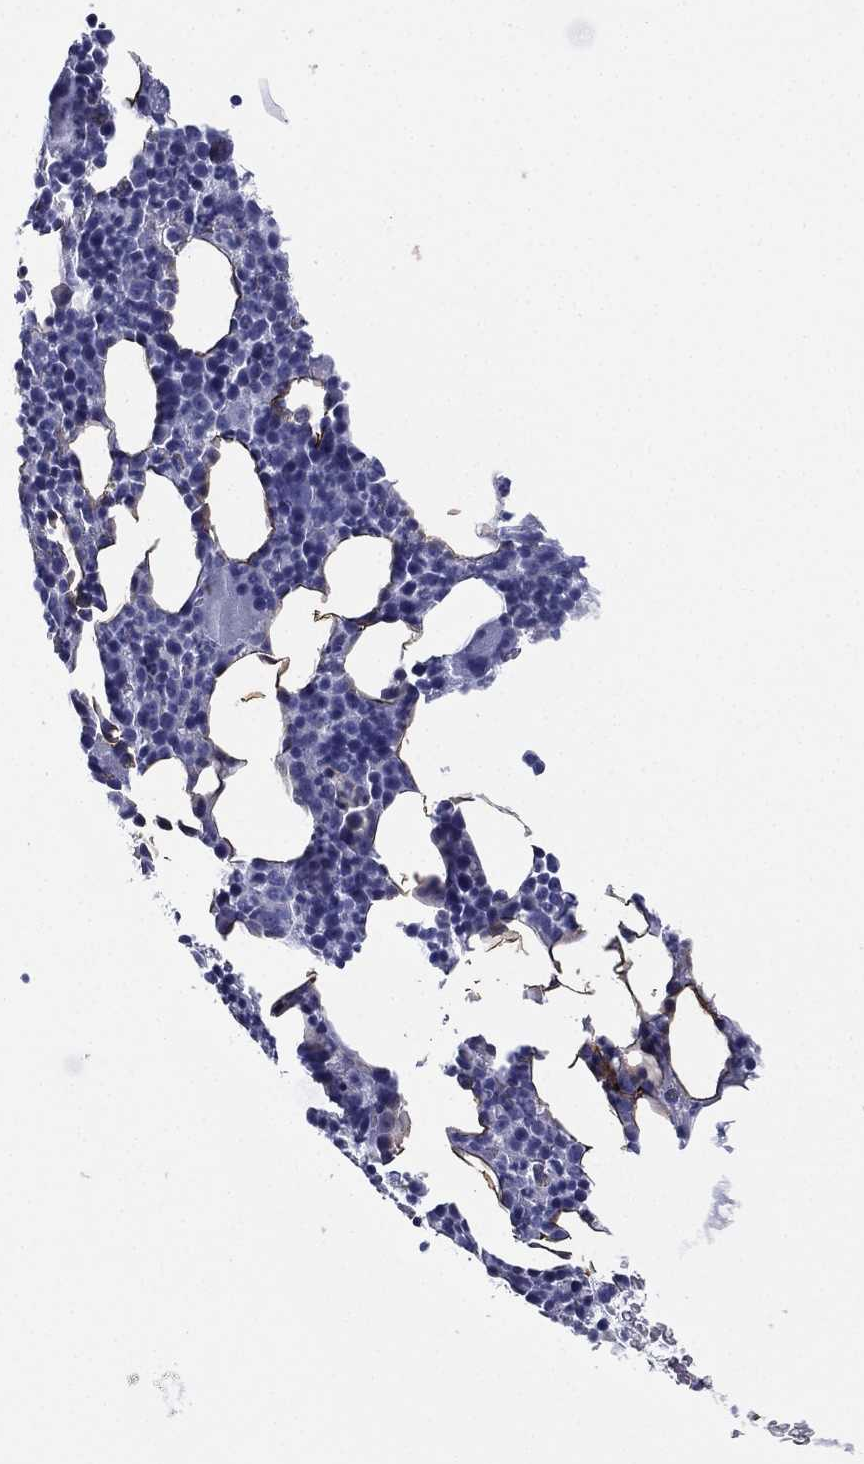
{"staining": {"intensity": "negative", "quantity": "none", "location": "none"}, "tissue": "bone marrow", "cell_type": "Hematopoietic cells", "image_type": "normal", "snomed": [{"axis": "morphology", "description": "Normal tissue, NOS"}, {"axis": "topography", "description": "Bone marrow"}], "caption": "Immunohistochemistry photomicrograph of normal bone marrow: human bone marrow stained with DAB (3,3'-diaminobenzidine) demonstrates no significant protein staining in hematopoietic cells. The staining is performed using DAB (3,3'-diaminobenzidine) brown chromogen with nuclei counter-stained in using hematoxylin.", "gene": "CAVIN3", "patient": {"sex": "male", "age": 72}}